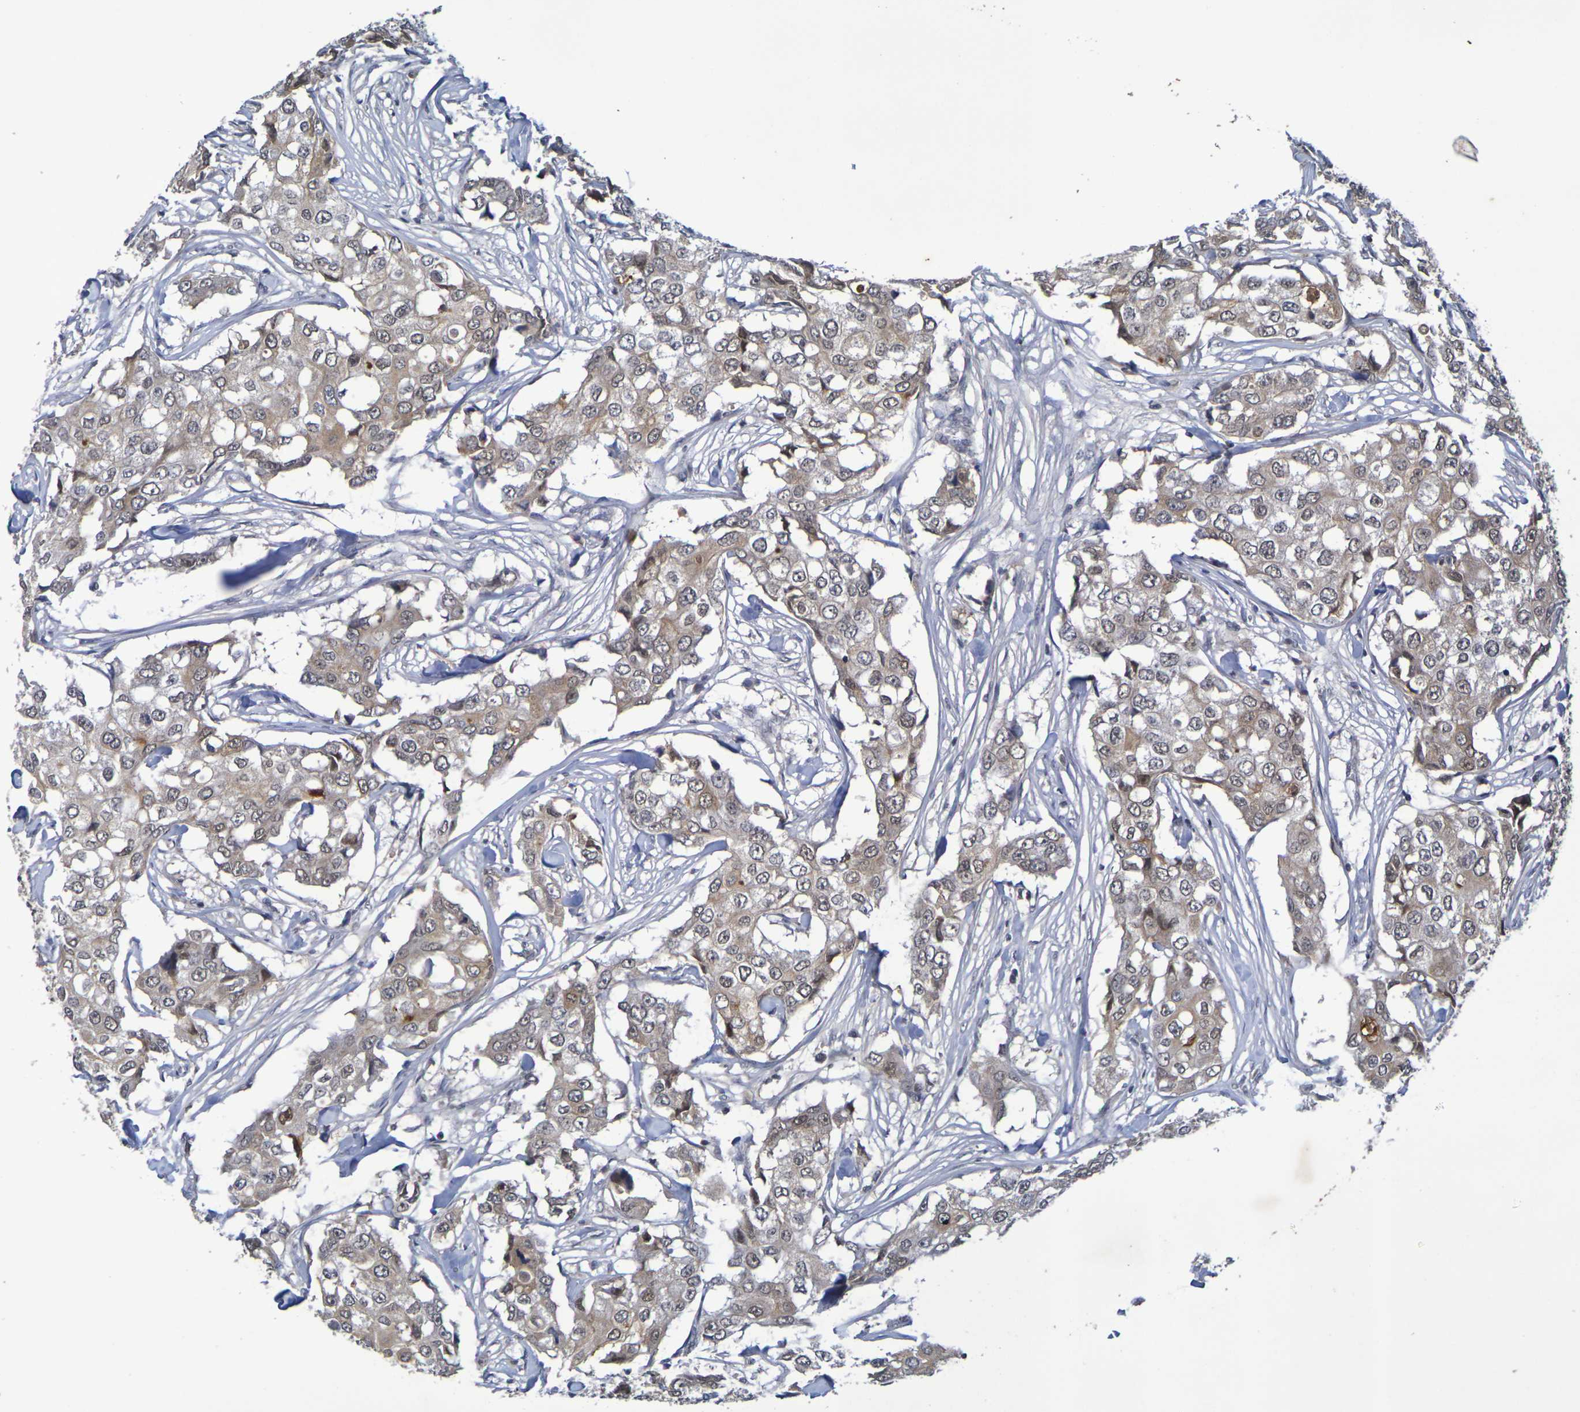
{"staining": {"intensity": "moderate", "quantity": ">75%", "location": "cytoplasmic/membranous,nuclear"}, "tissue": "breast cancer", "cell_type": "Tumor cells", "image_type": "cancer", "snomed": [{"axis": "morphology", "description": "Duct carcinoma"}, {"axis": "topography", "description": "Breast"}], "caption": "Immunohistochemistry (DAB (3,3'-diaminobenzidine)) staining of human breast invasive ductal carcinoma demonstrates moderate cytoplasmic/membranous and nuclear protein positivity in approximately >75% of tumor cells.", "gene": "TERF2", "patient": {"sex": "female", "age": 27}}